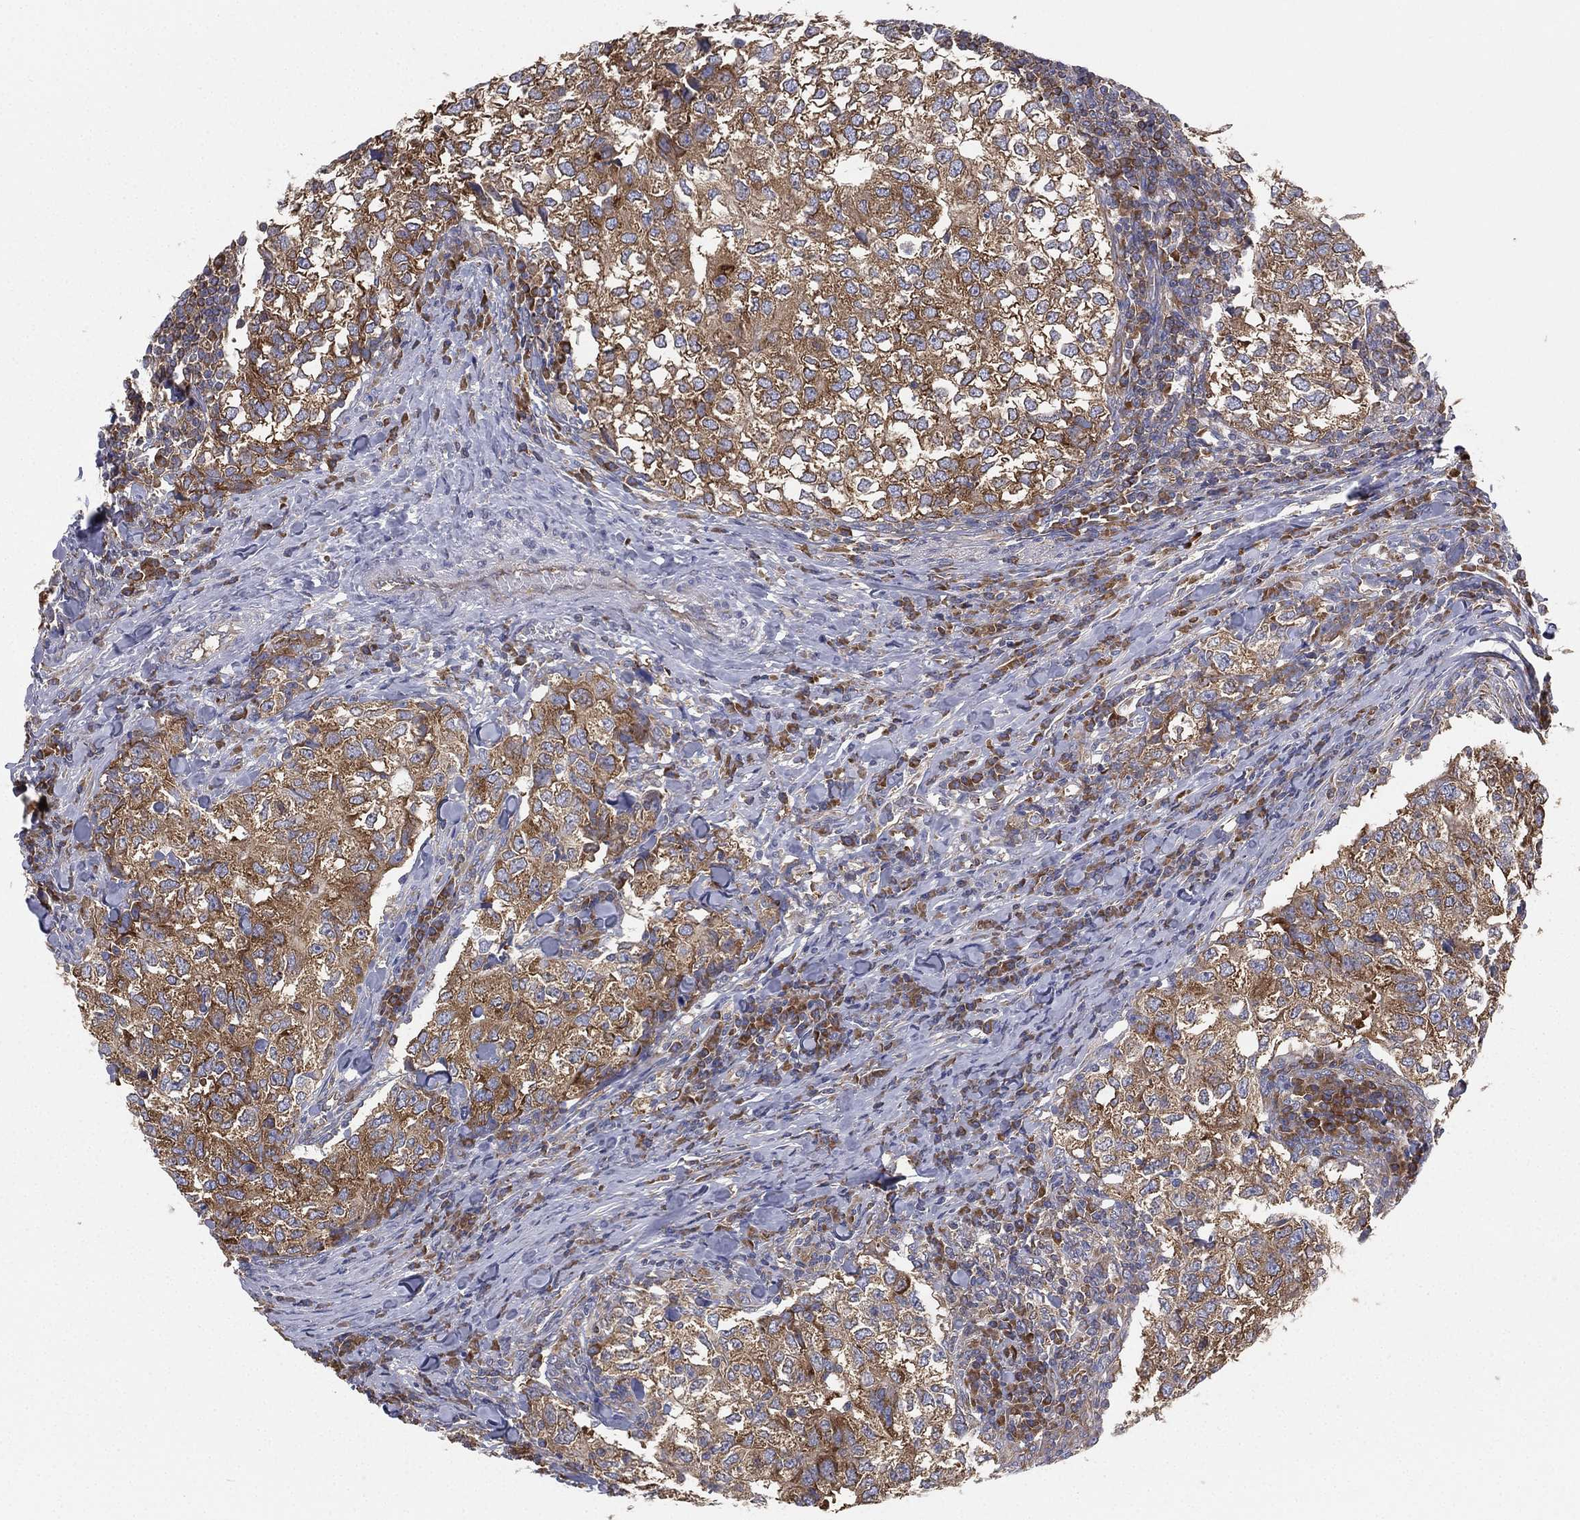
{"staining": {"intensity": "moderate", "quantity": ">75%", "location": "cytoplasmic/membranous"}, "tissue": "breast cancer", "cell_type": "Tumor cells", "image_type": "cancer", "snomed": [{"axis": "morphology", "description": "Duct carcinoma"}, {"axis": "topography", "description": "Breast"}], "caption": "There is medium levels of moderate cytoplasmic/membranous staining in tumor cells of infiltrating ductal carcinoma (breast), as demonstrated by immunohistochemical staining (brown color).", "gene": "FARSA", "patient": {"sex": "female", "age": 30}}